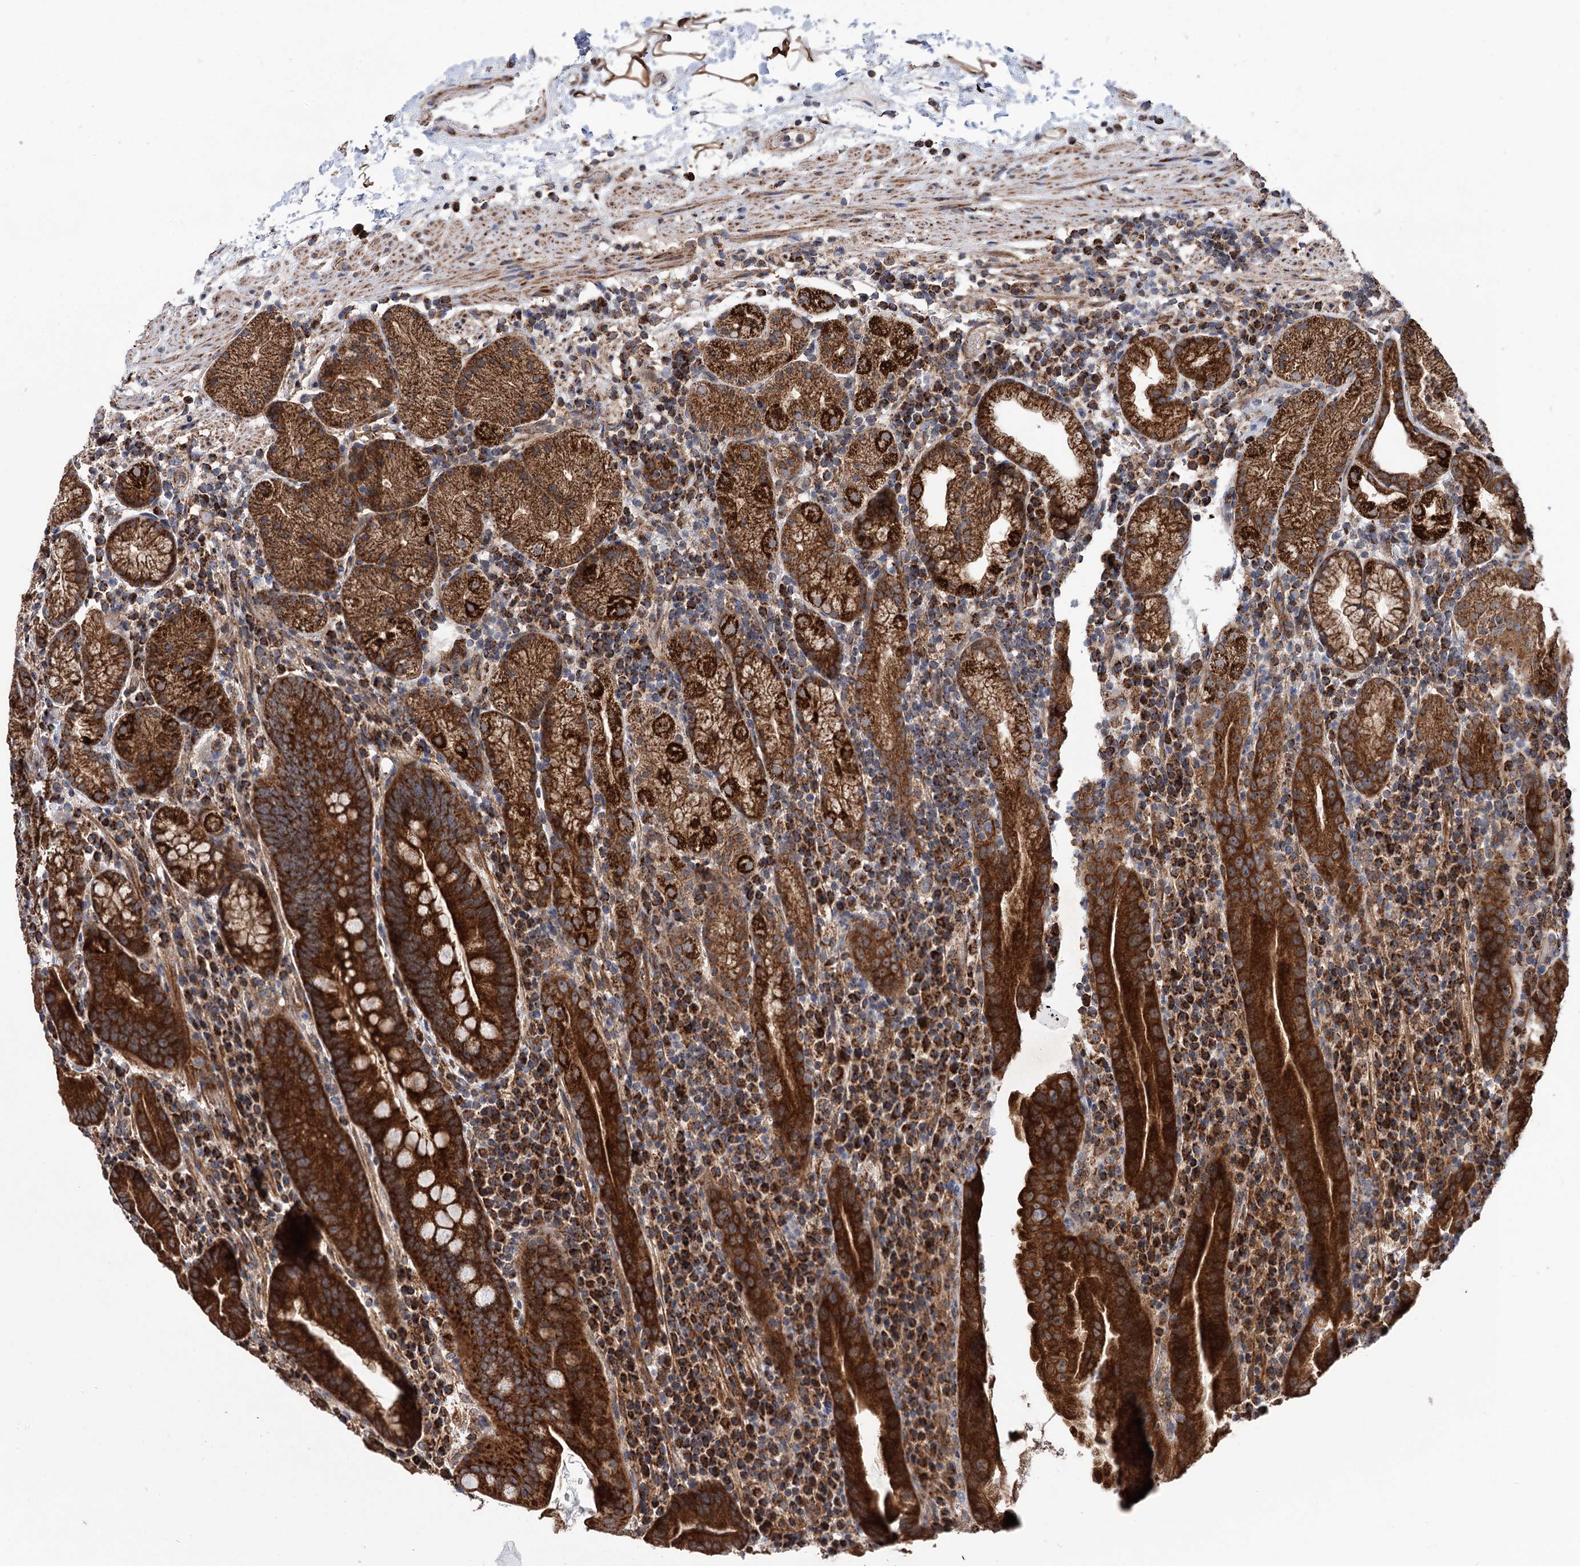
{"staining": {"intensity": "strong", "quantity": ">75%", "location": "cytoplasmic/membranous"}, "tissue": "stomach", "cell_type": "Glandular cells", "image_type": "normal", "snomed": [{"axis": "morphology", "description": "Normal tissue, NOS"}, {"axis": "morphology", "description": "Inflammation, NOS"}, {"axis": "topography", "description": "Stomach"}], "caption": "Protein staining of benign stomach shows strong cytoplasmic/membranous expression in about >75% of glandular cells.", "gene": "SUCLA2", "patient": {"sex": "male", "age": 79}}